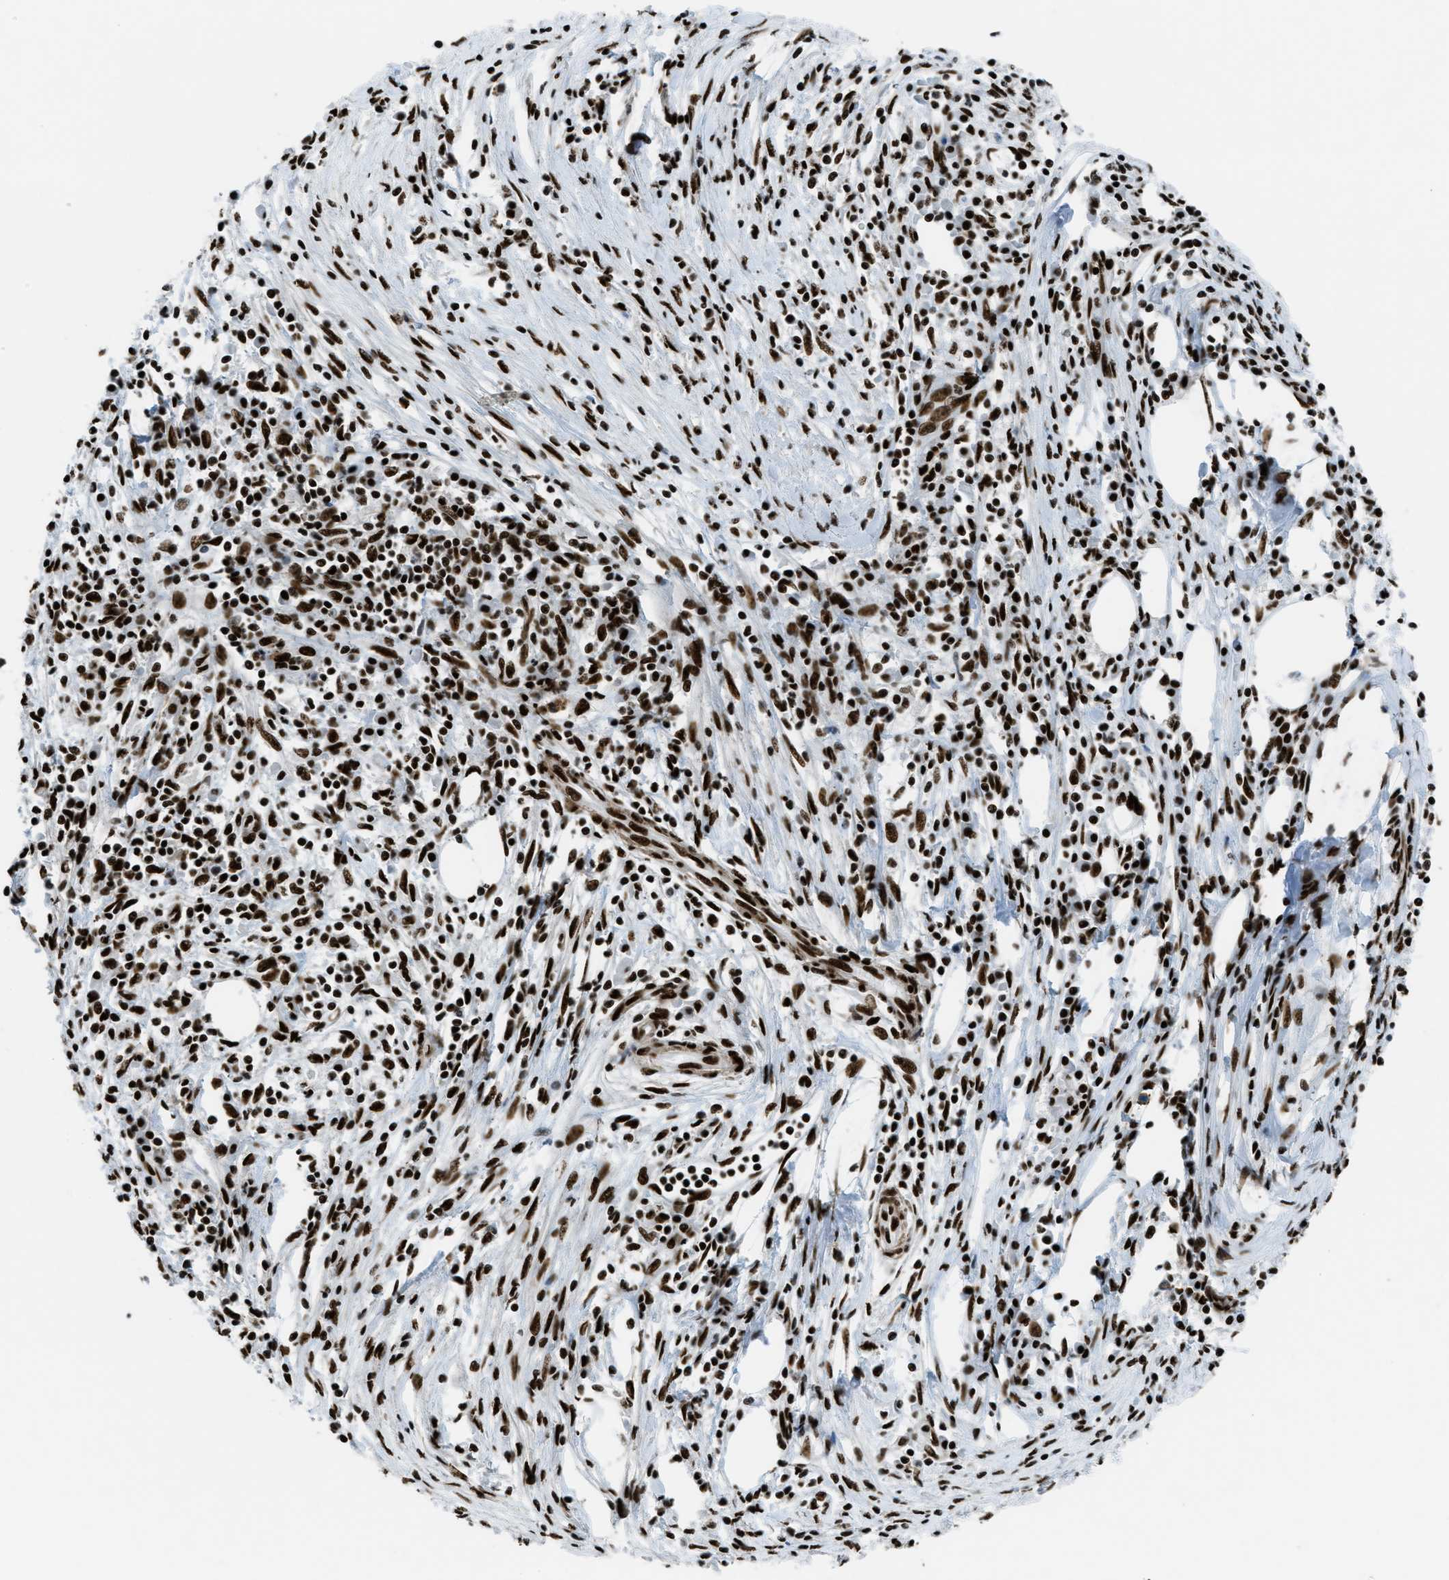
{"staining": {"intensity": "strong", "quantity": ">75%", "location": "nuclear"}, "tissue": "pancreatic cancer", "cell_type": "Tumor cells", "image_type": "cancer", "snomed": [{"axis": "morphology", "description": "Adenocarcinoma, NOS"}, {"axis": "topography", "description": "Pancreas"}], "caption": "Immunohistochemistry (DAB) staining of human pancreatic adenocarcinoma displays strong nuclear protein staining in approximately >75% of tumor cells.", "gene": "ZNF207", "patient": {"sex": "female", "age": 70}}